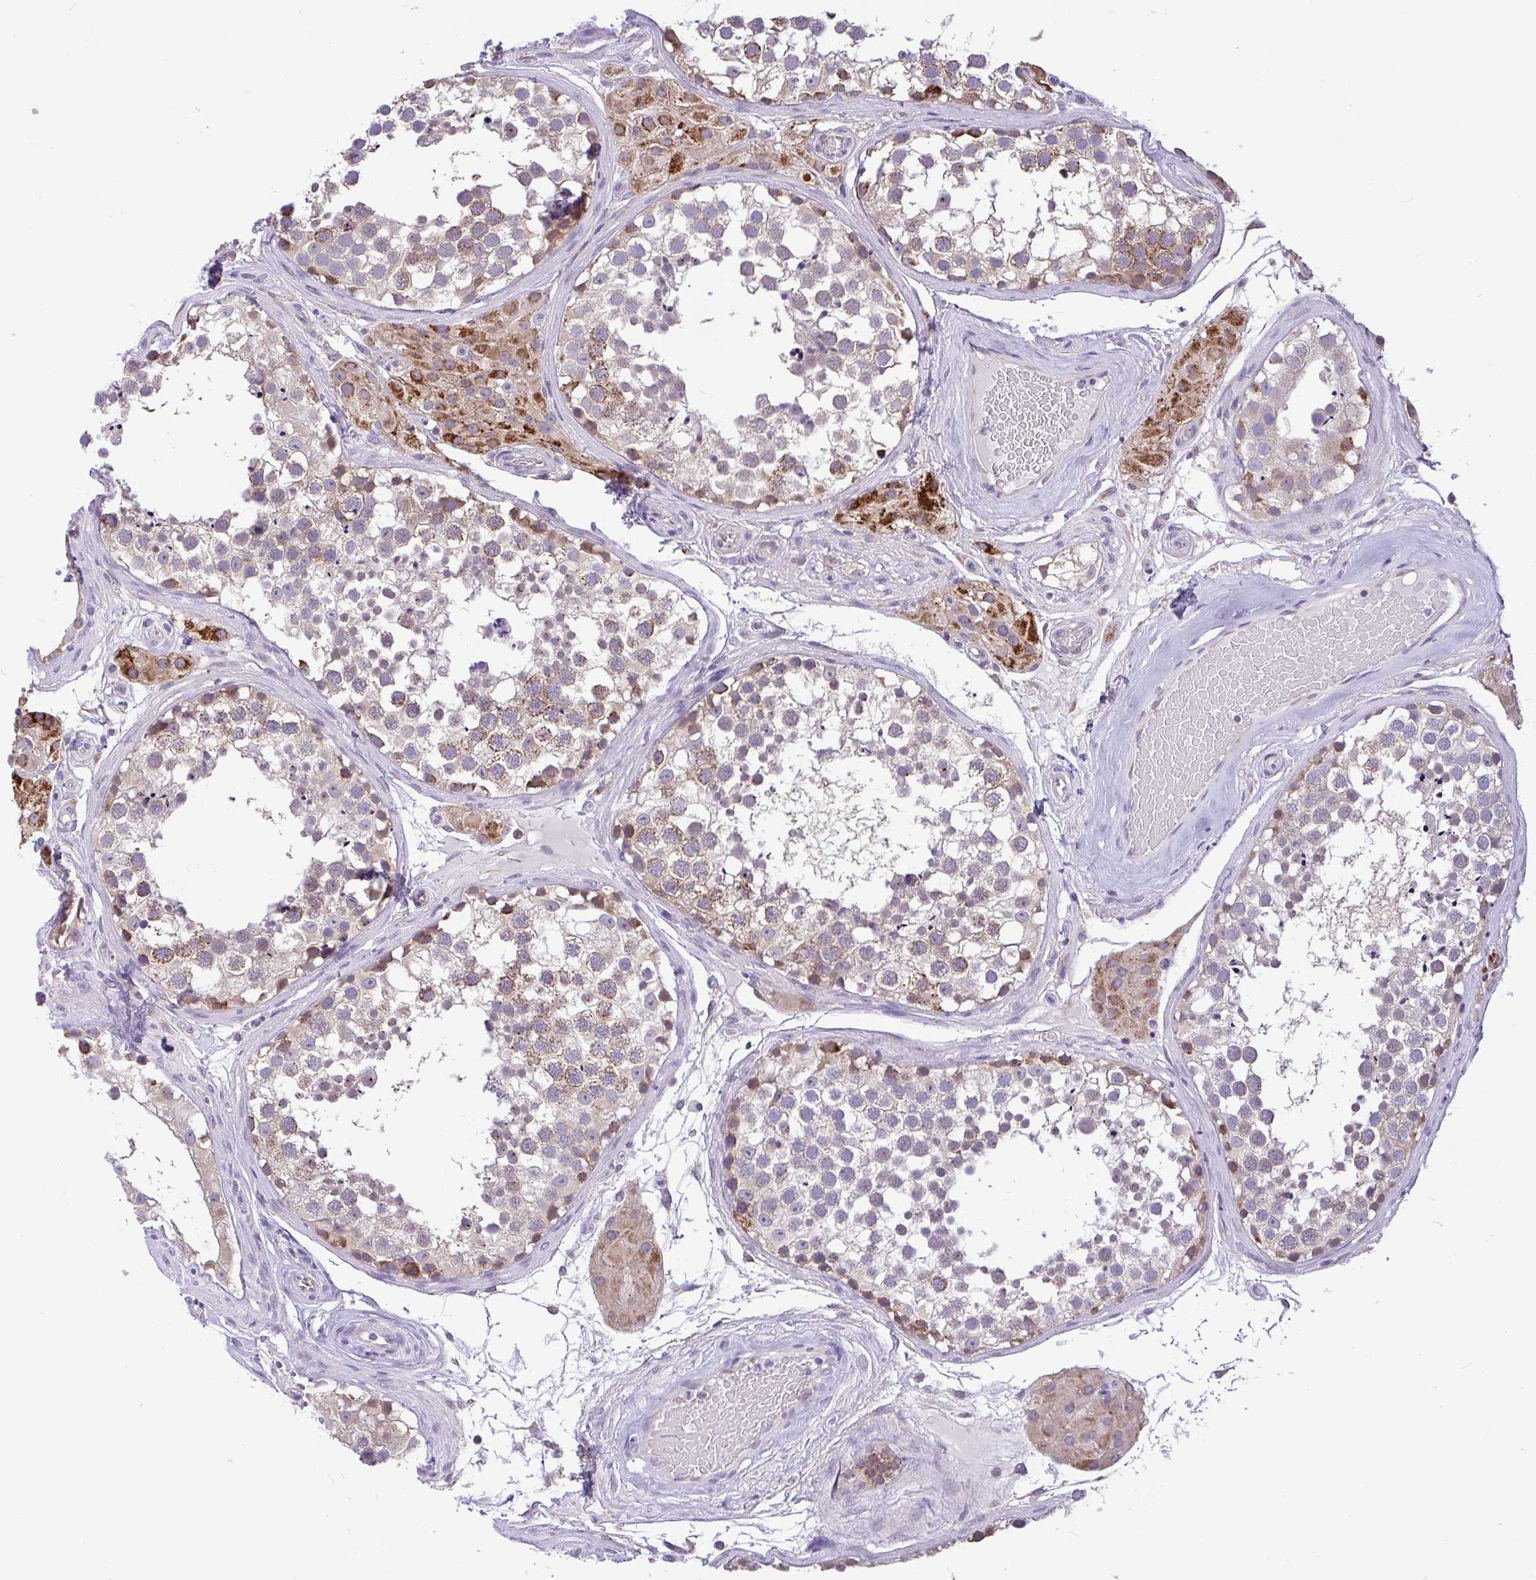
{"staining": {"intensity": "weak", "quantity": "25%-75%", "location": "cytoplasmic/membranous"}, "tissue": "testis", "cell_type": "Cells in seminiferous ducts", "image_type": "normal", "snomed": [{"axis": "morphology", "description": "Normal tissue, NOS"}, {"axis": "morphology", "description": "Seminoma, NOS"}, {"axis": "topography", "description": "Testis"}], "caption": "Protein staining of normal testis shows weak cytoplasmic/membranous expression in approximately 25%-75% of cells in seminiferous ducts. The protein of interest is shown in brown color, while the nuclei are stained blue.", "gene": "PYCR2", "patient": {"sex": "male", "age": 65}}